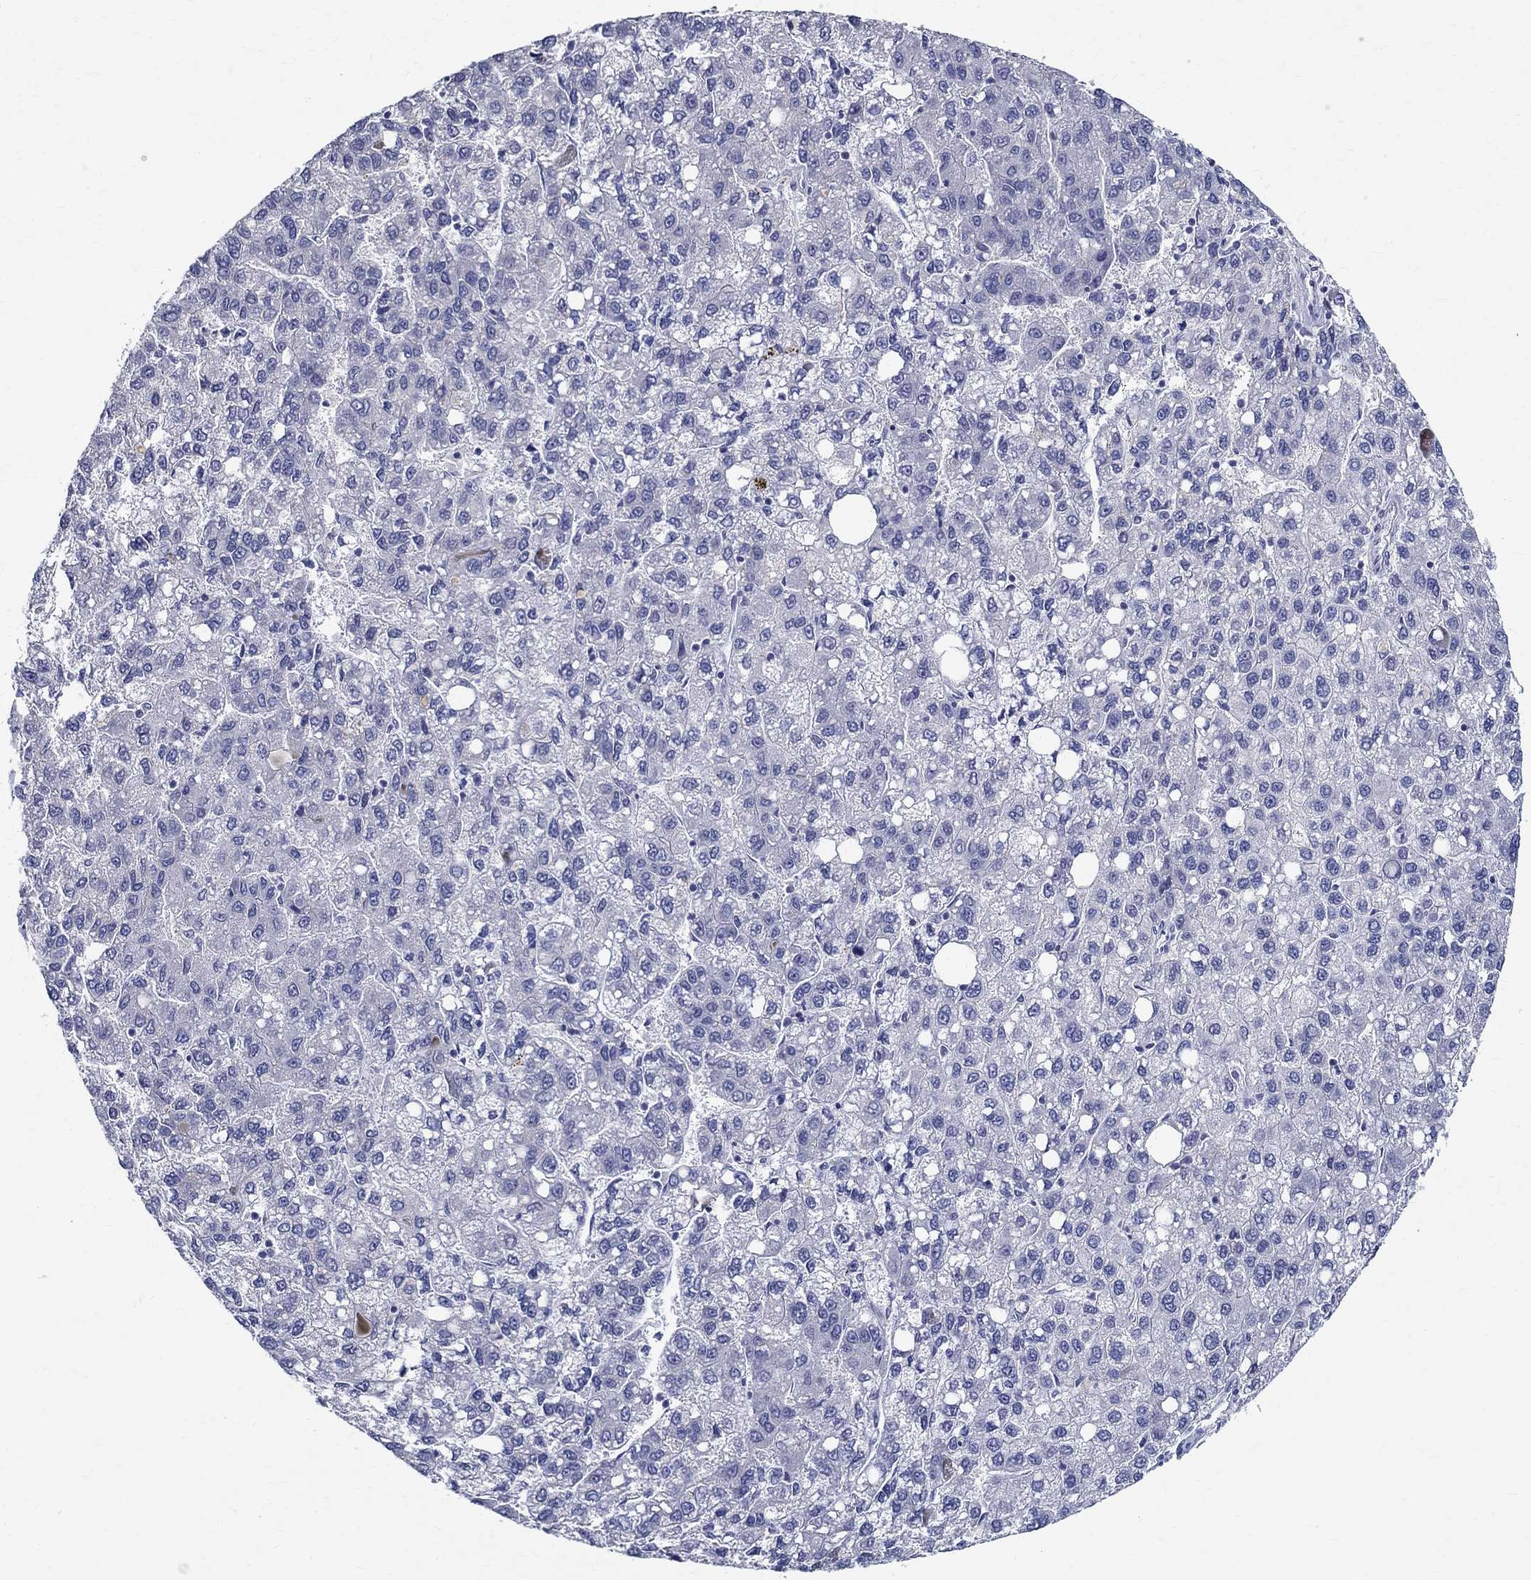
{"staining": {"intensity": "negative", "quantity": "none", "location": "none"}, "tissue": "liver cancer", "cell_type": "Tumor cells", "image_type": "cancer", "snomed": [{"axis": "morphology", "description": "Carcinoma, Hepatocellular, NOS"}, {"axis": "topography", "description": "Liver"}], "caption": "This is a photomicrograph of immunohistochemistry staining of liver cancer, which shows no expression in tumor cells. The staining was performed using DAB to visualize the protein expression in brown, while the nuclei were stained in blue with hematoxylin (Magnification: 20x).", "gene": "CETN1", "patient": {"sex": "female", "age": 82}}